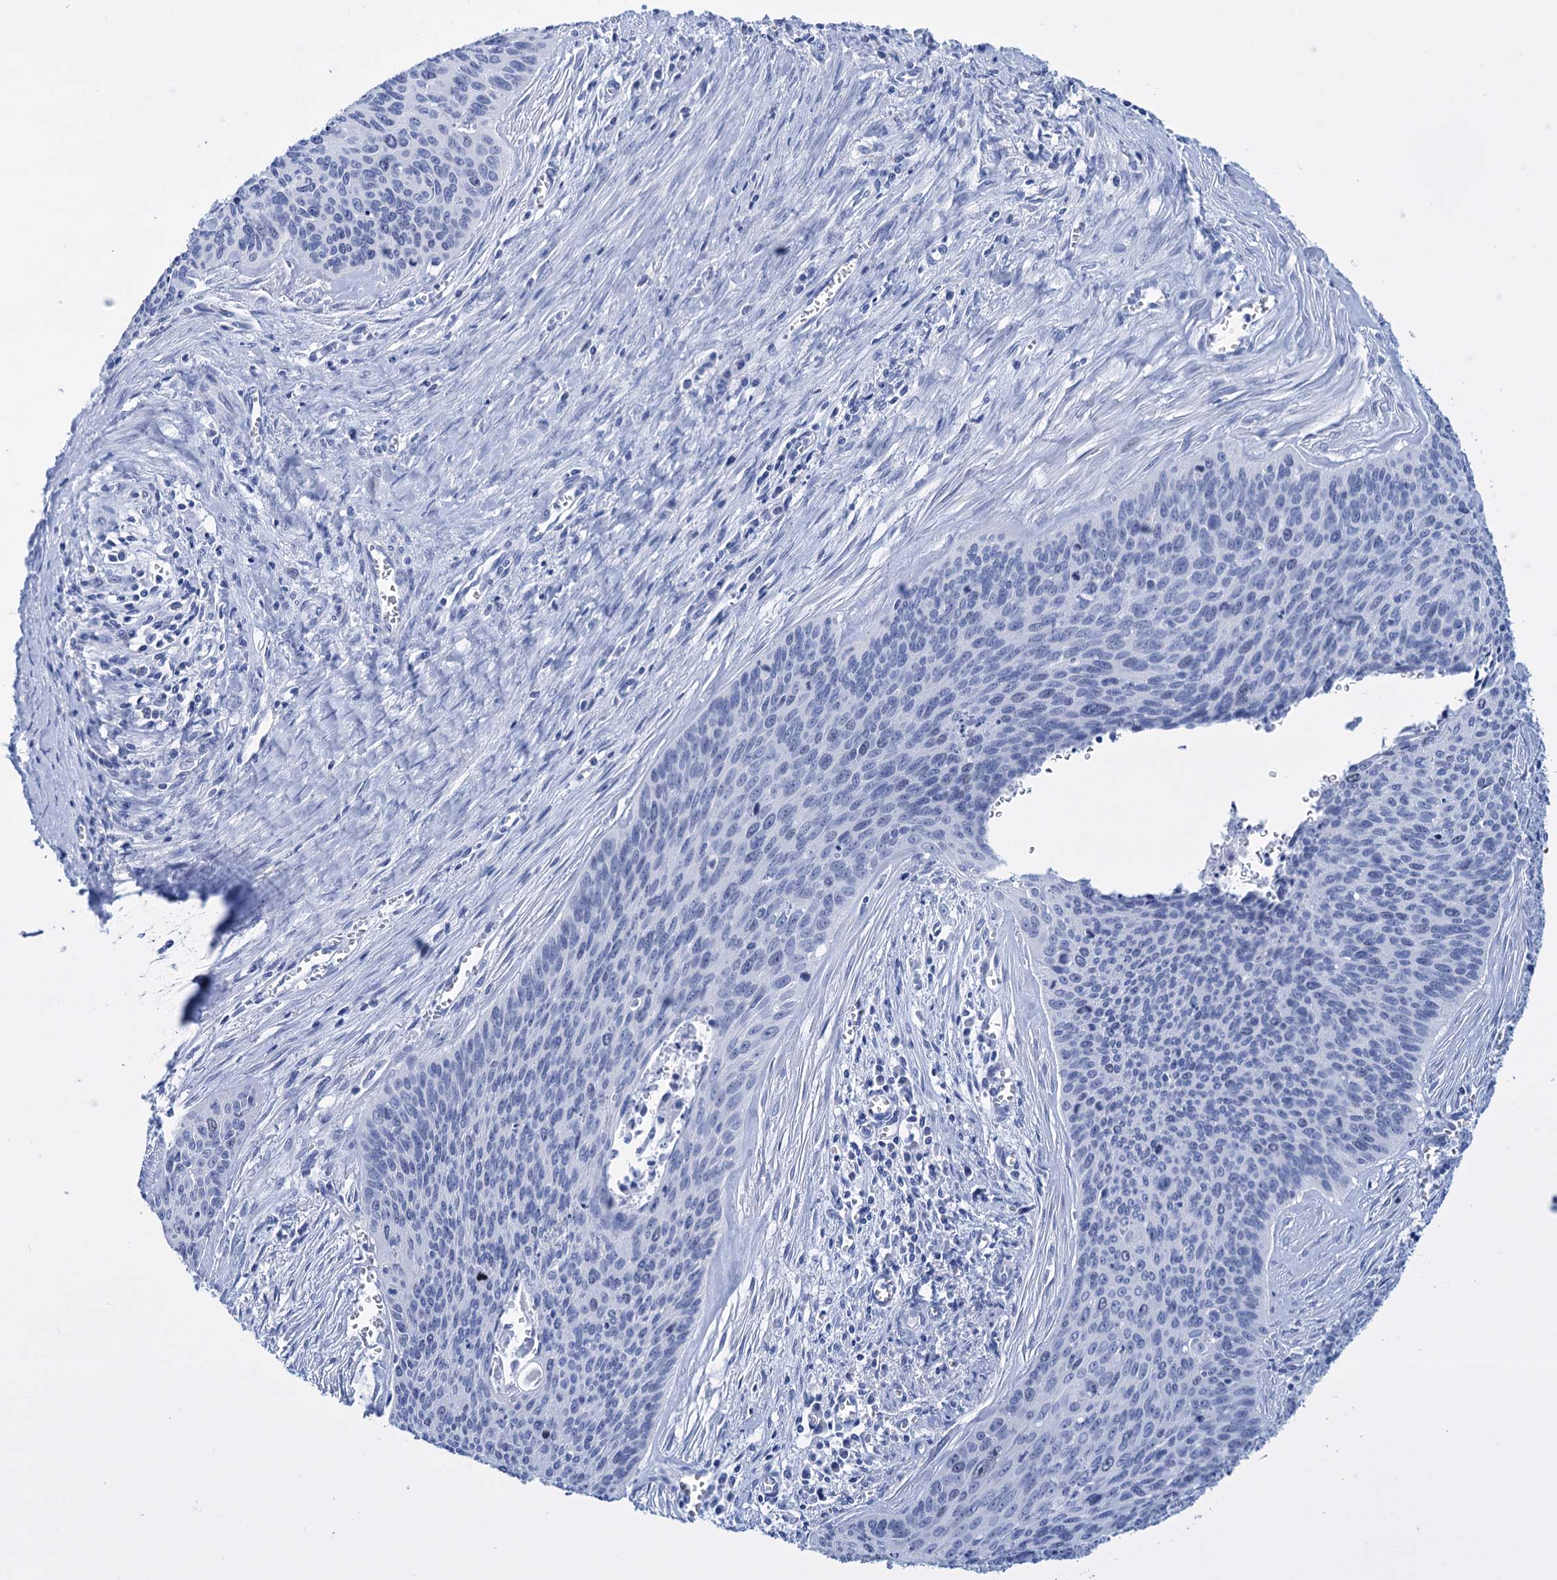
{"staining": {"intensity": "negative", "quantity": "none", "location": "none"}, "tissue": "cervical cancer", "cell_type": "Tumor cells", "image_type": "cancer", "snomed": [{"axis": "morphology", "description": "Squamous cell carcinoma, NOS"}, {"axis": "topography", "description": "Cervix"}], "caption": "The photomicrograph reveals no significant positivity in tumor cells of cervical cancer (squamous cell carcinoma).", "gene": "FBXW12", "patient": {"sex": "female", "age": 55}}